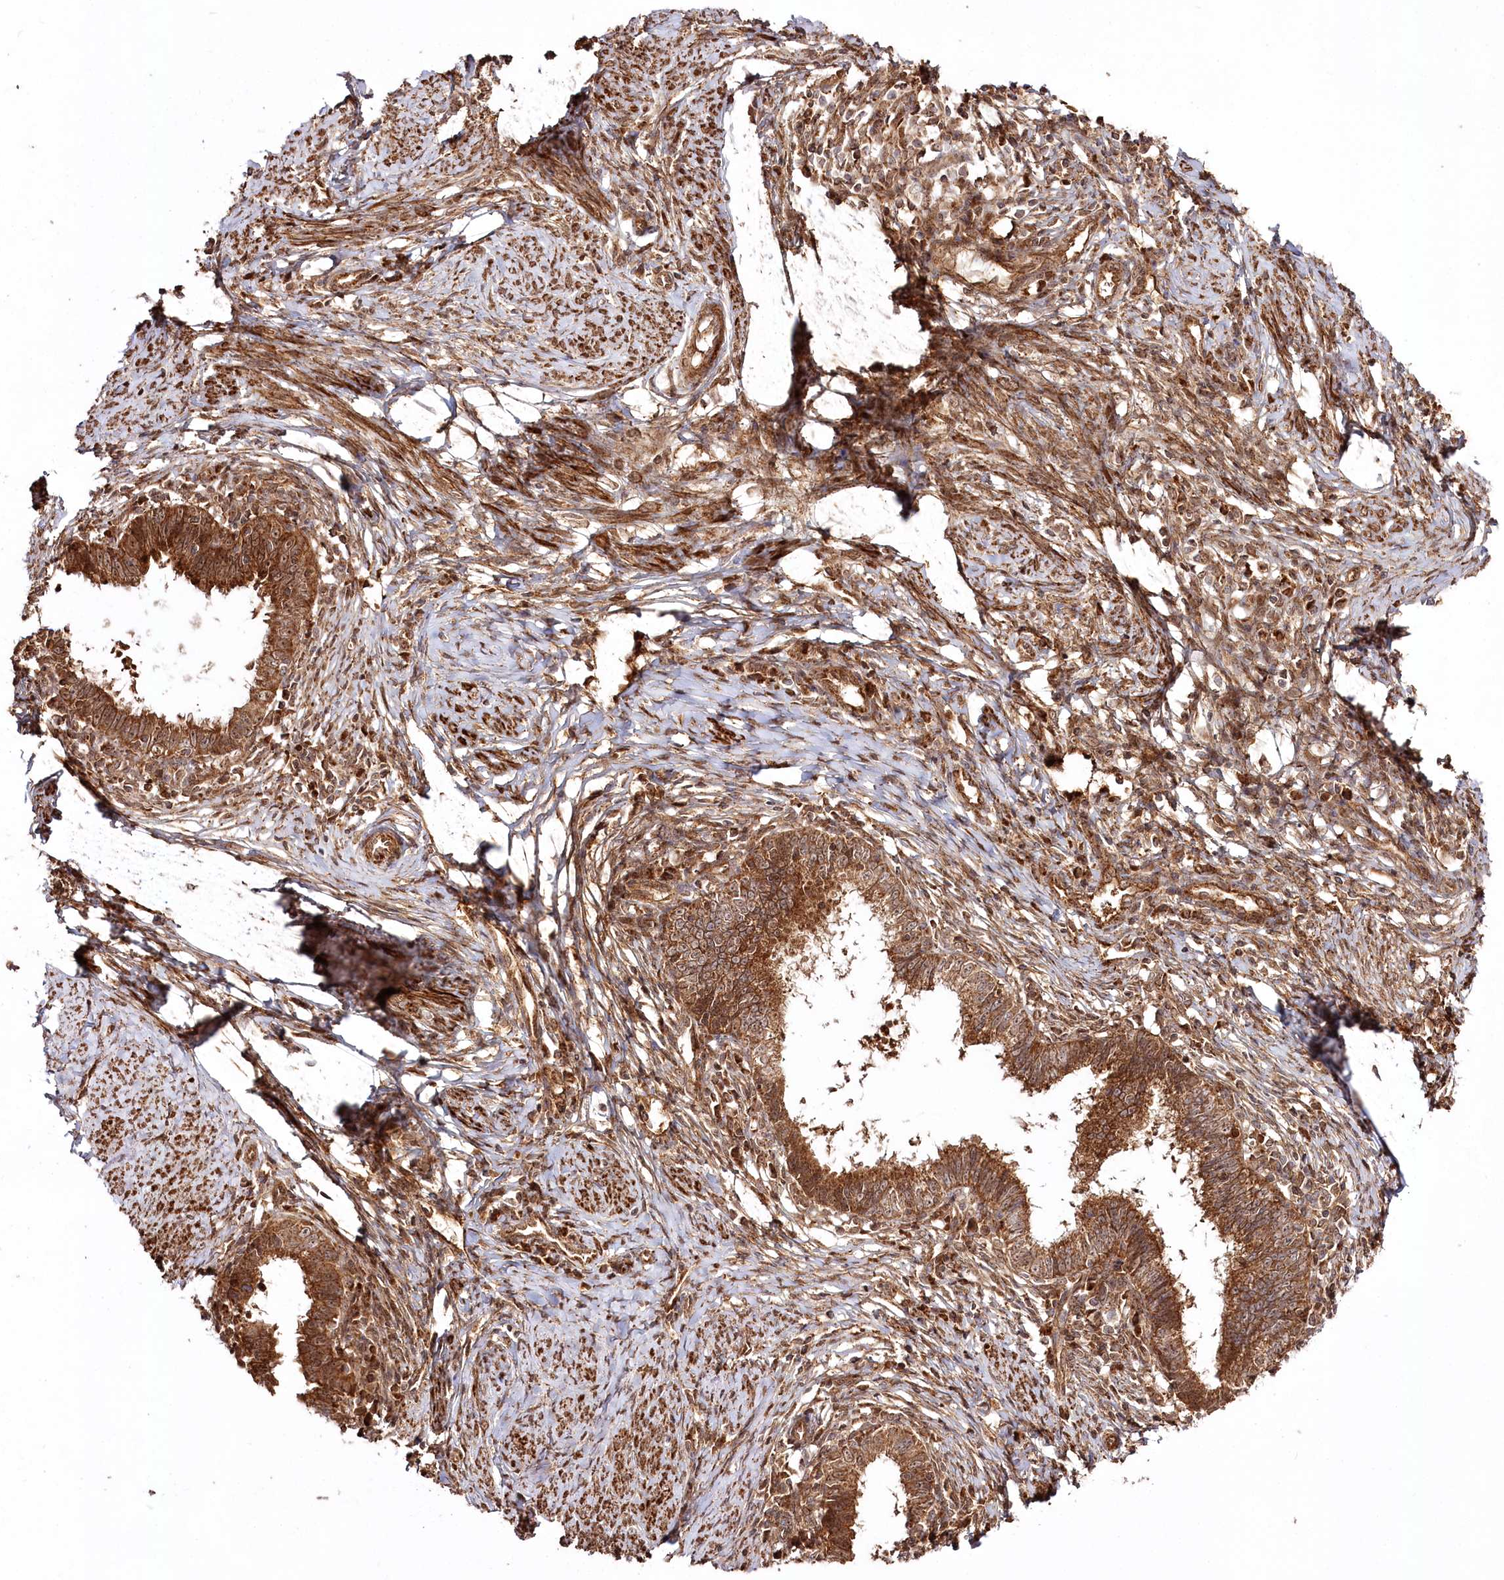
{"staining": {"intensity": "moderate", "quantity": ">75%", "location": "cytoplasmic/membranous"}, "tissue": "cervical cancer", "cell_type": "Tumor cells", "image_type": "cancer", "snomed": [{"axis": "morphology", "description": "Adenocarcinoma, NOS"}, {"axis": "topography", "description": "Cervix"}], "caption": "DAB immunohistochemical staining of human cervical adenocarcinoma demonstrates moderate cytoplasmic/membranous protein positivity in about >75% of tumor cells.", "gene": "REXO2", "patient": {"sex": "female", "age": 36}}